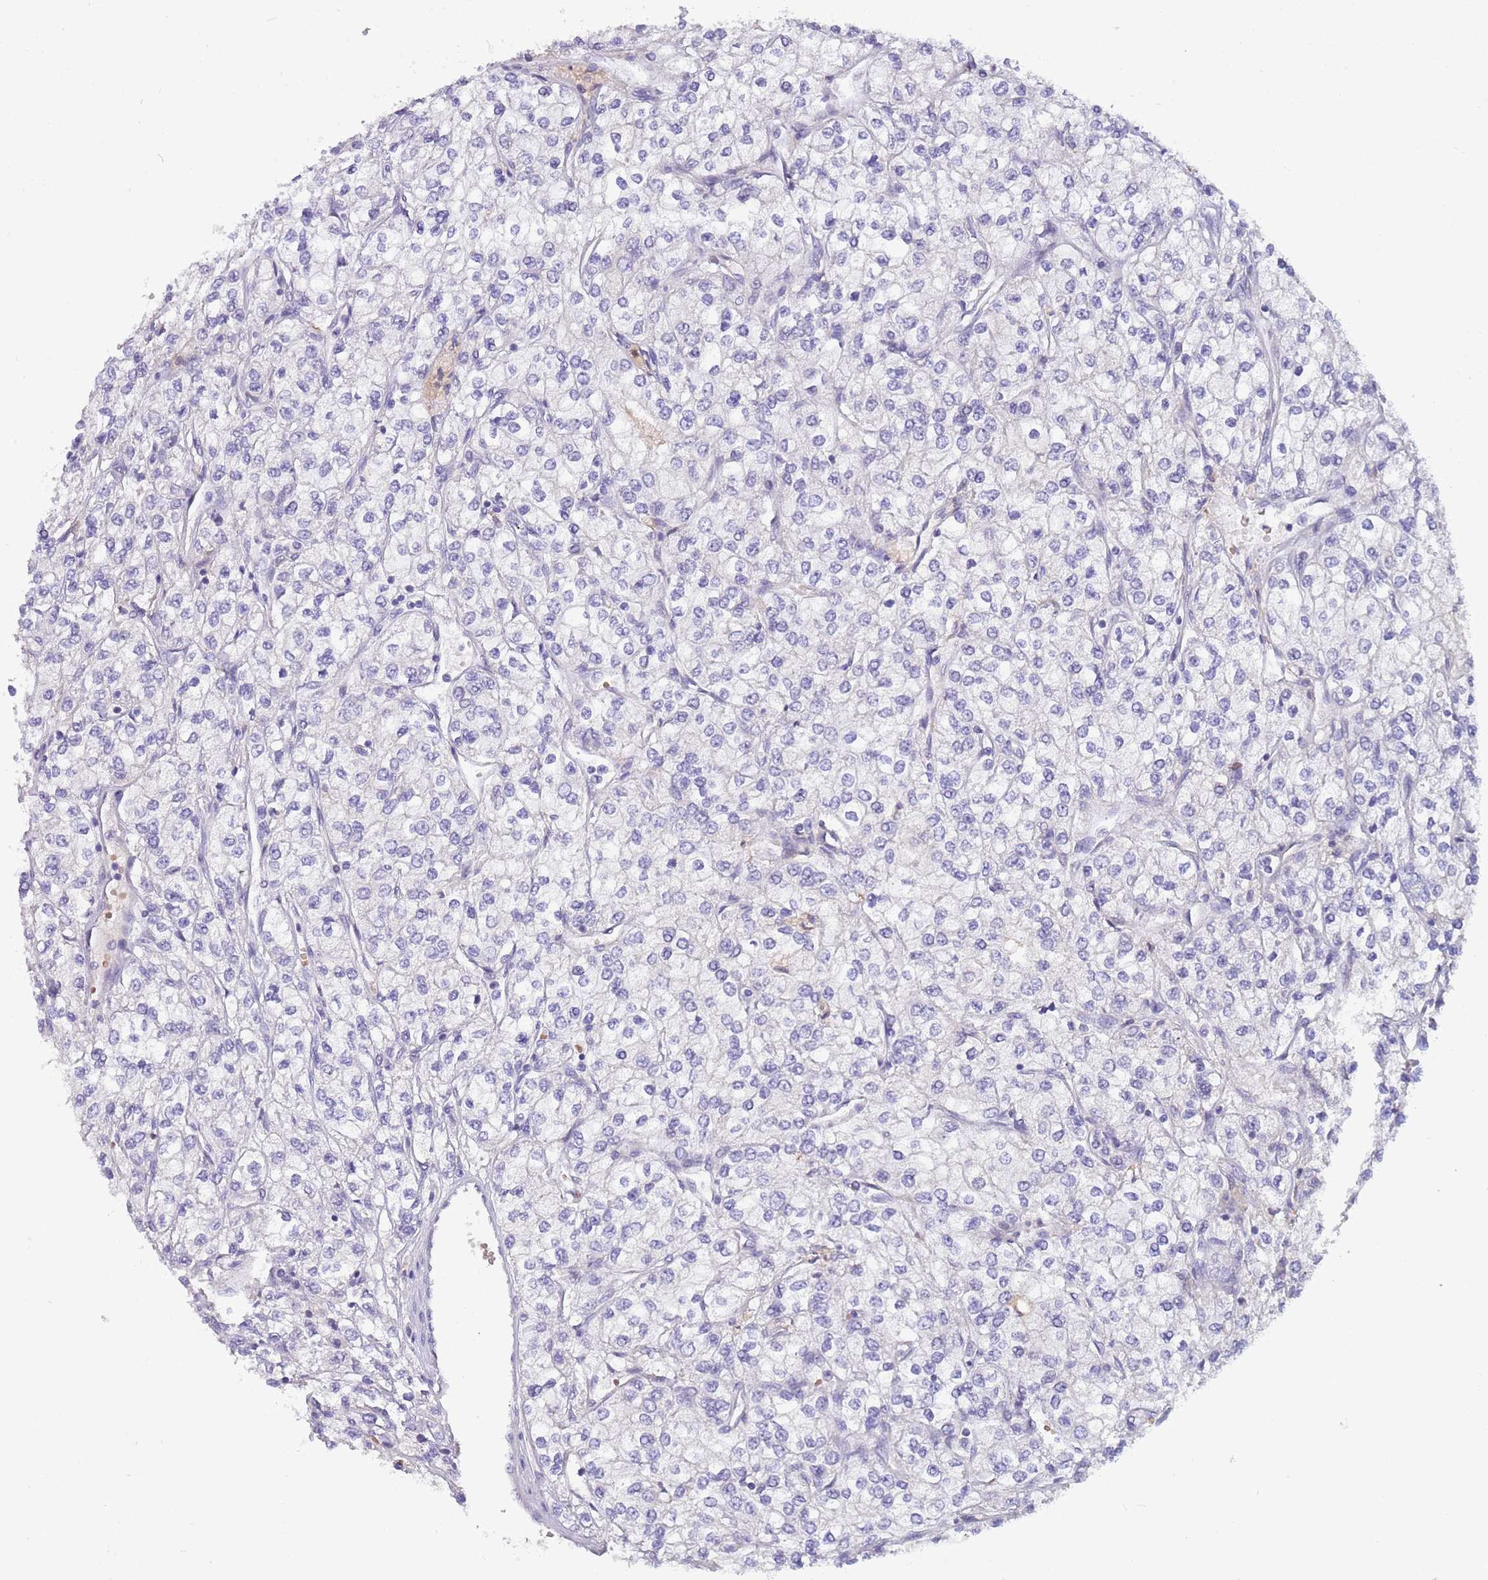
{"staining": {"intensity": "negative", "quantity": "none", "location": "none"}, "tissue": "renal cancer", "cell_type": "Tumor cells", "image_type": "cancer", "snomed": [{"axis": "morphology", "description": "Adenocarcinoma, NOS"}, {"axis": "topography", "description": "Kidney"}], "caption": "High power microscopy histopathology image of an IHC image of renal cancer (adenocarcinoma), revealing no significant staining in tumor cells.", "gene": "DDHD1", "patient": {"sex": "male", "age": 80}}